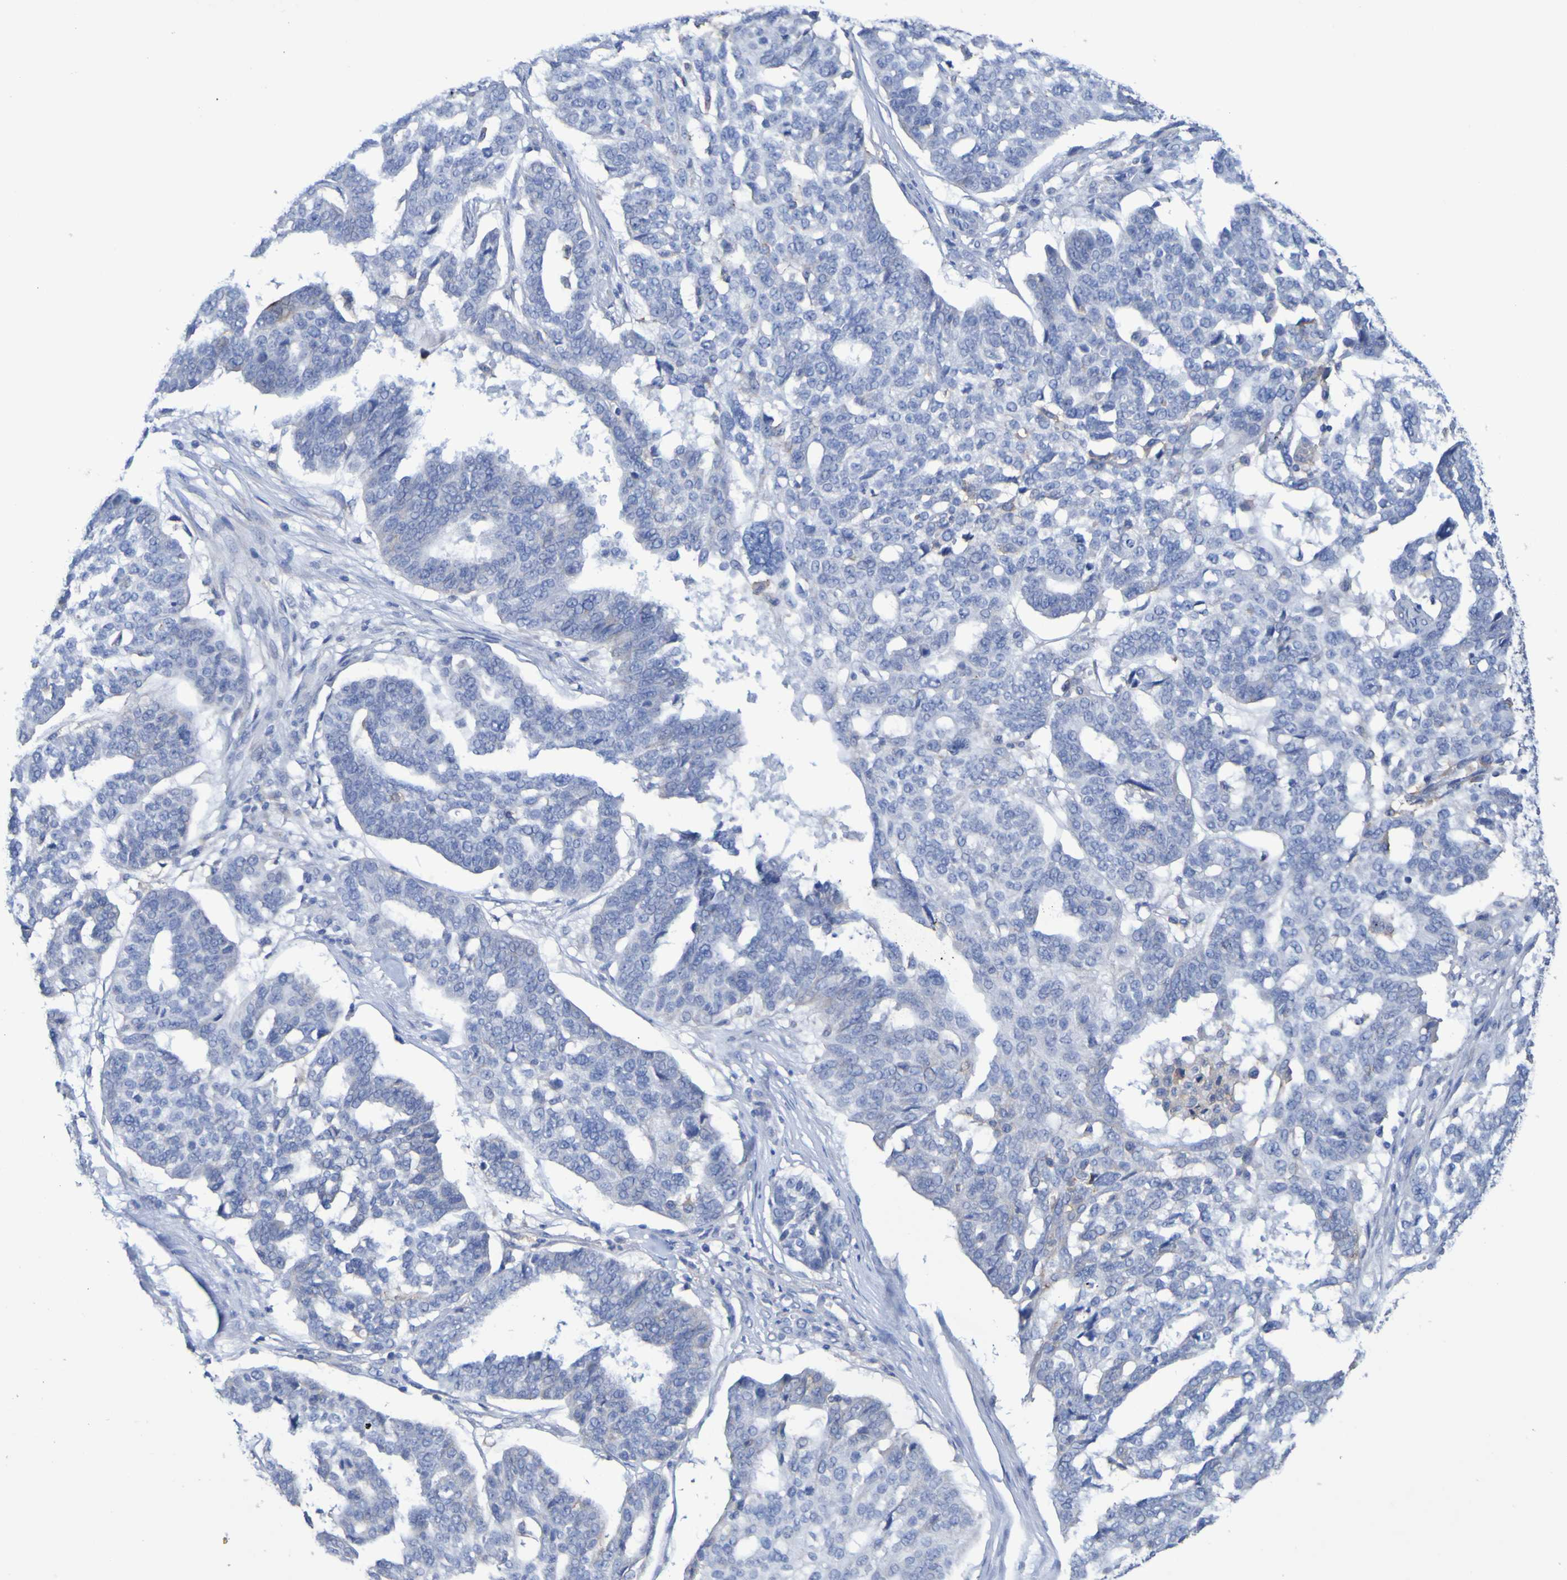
{"staining": {"intensity": "negative", "quantity": "none", "location": "none"}, "tissue": "ovarian cancer", "cell_type": "Tumor cells", "image_type": "cancer", "snomed": [{"axis": "morphology", "description": "Cystadenocarcinoma, serous, NOS"}, {"axis": "topography", "description": "Ovary"}], "caption": "Immunohistochemistry of ovarian cancer shows no expression in tumor cells.", "gene": "SLC3A2", "patient": {"sex": "female", "age": 59}}